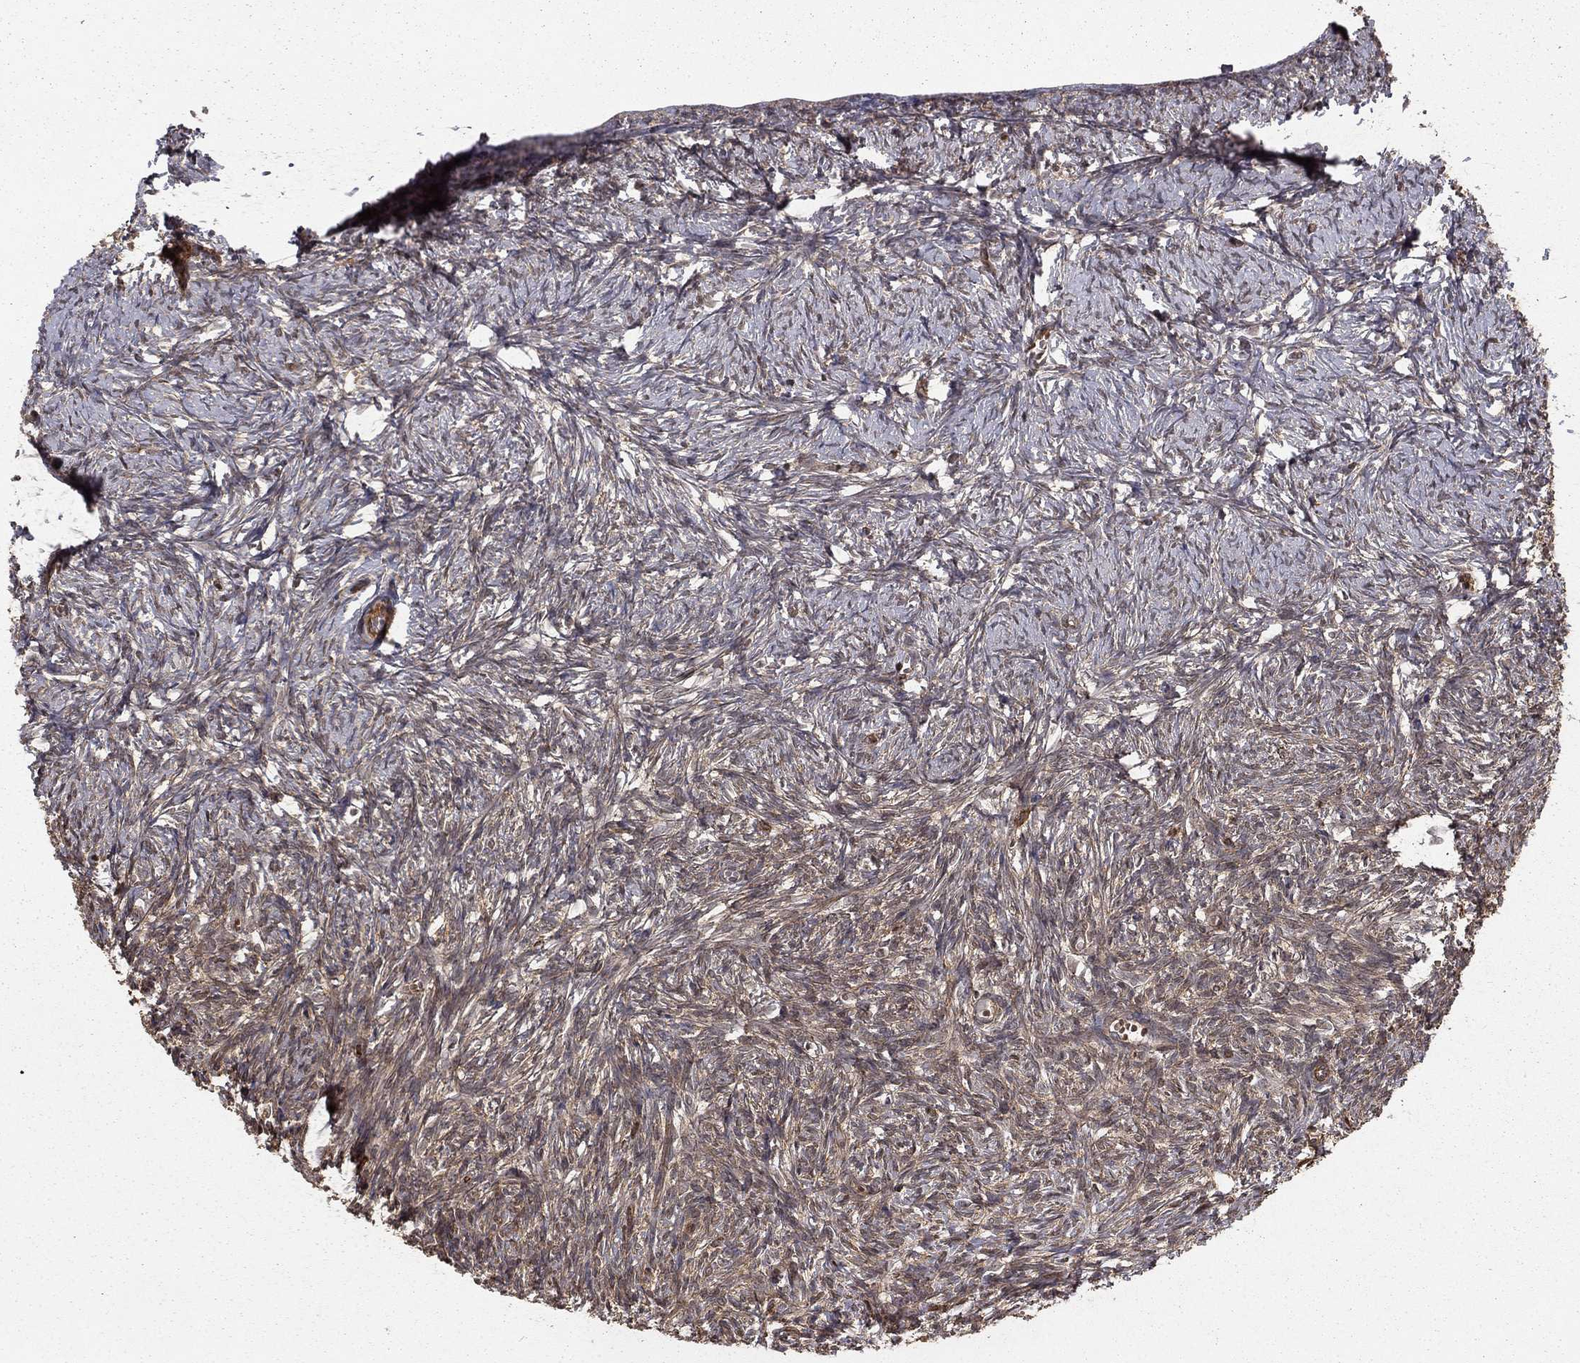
{"staining": {"intensity": "negative", "quantity": "none", "location": "none"}, "tissue": "ovary", "cell_type": "Ovarian stroma cells", "image_type": "normal", "snomed": [{"axis": "morphology", "description": "Normal tissue, NOS"}, {"axis": "topography", "description": "Ovary"}], "caption": "High power microscopy photomicrograph of an immunohistochemistry micrograph of normal ovary, revealing no significant expression in ovarian stroma cells.", "gene": "HABP4", "patient": {"sex": "female", "age": 43}}